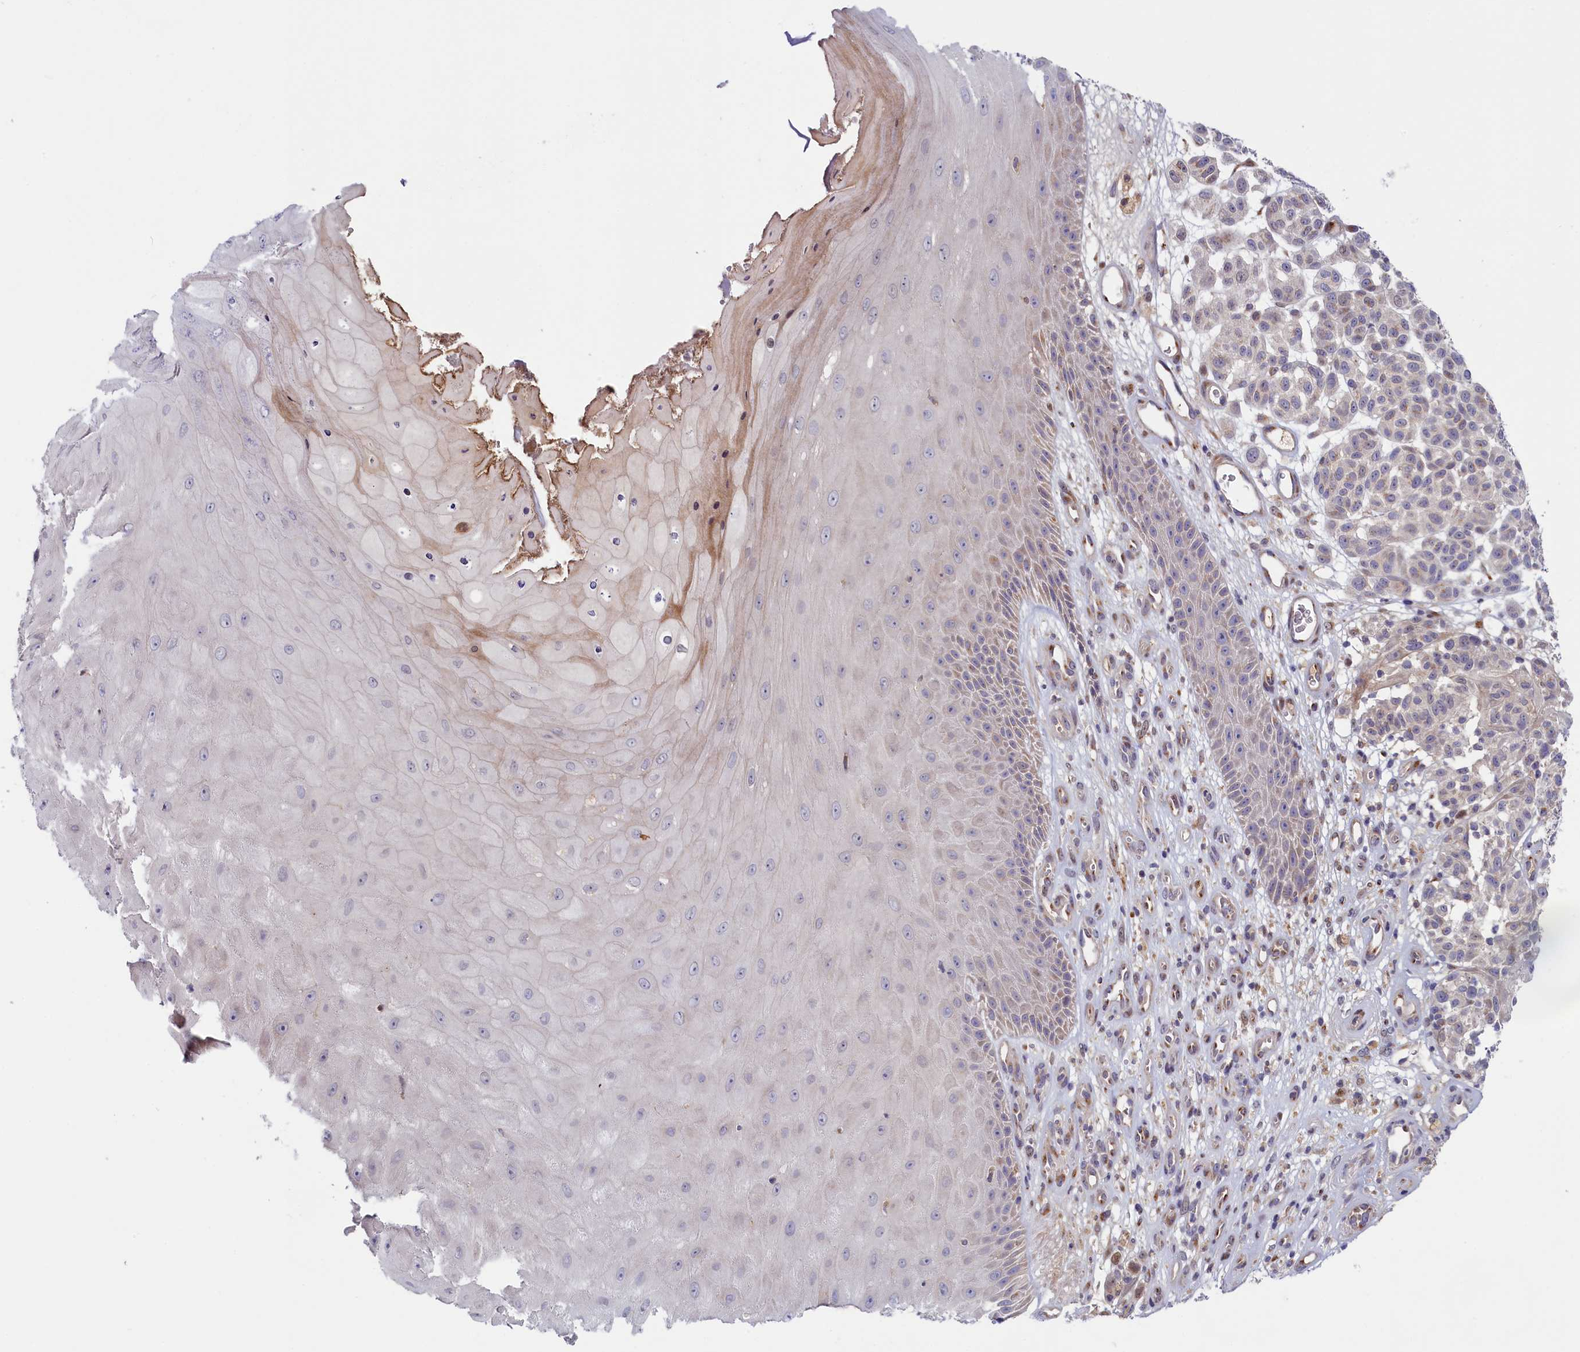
{"staining": {"intensity": "weak", "quantity": "<25%", "location": "cytoplasmic/membranous"}, "tissue": "melanoma", "cell_type": "Tumor cells", "image_type": "cancer", "snomed": [{"axis": "morphology", "description": "Malignant melanoma, NOS"}, {"axis": "topography", "description": "Skin"}], "caption": "Immunohistochemistry (IHC) image of neoplastic tissue: melanoma stained with DAB demonstrates no significant protein expression in tumor cells. (DAB IHC, high magnification).", "gene": "CHST12", "patient": {"sex": "male", "age": 49}}